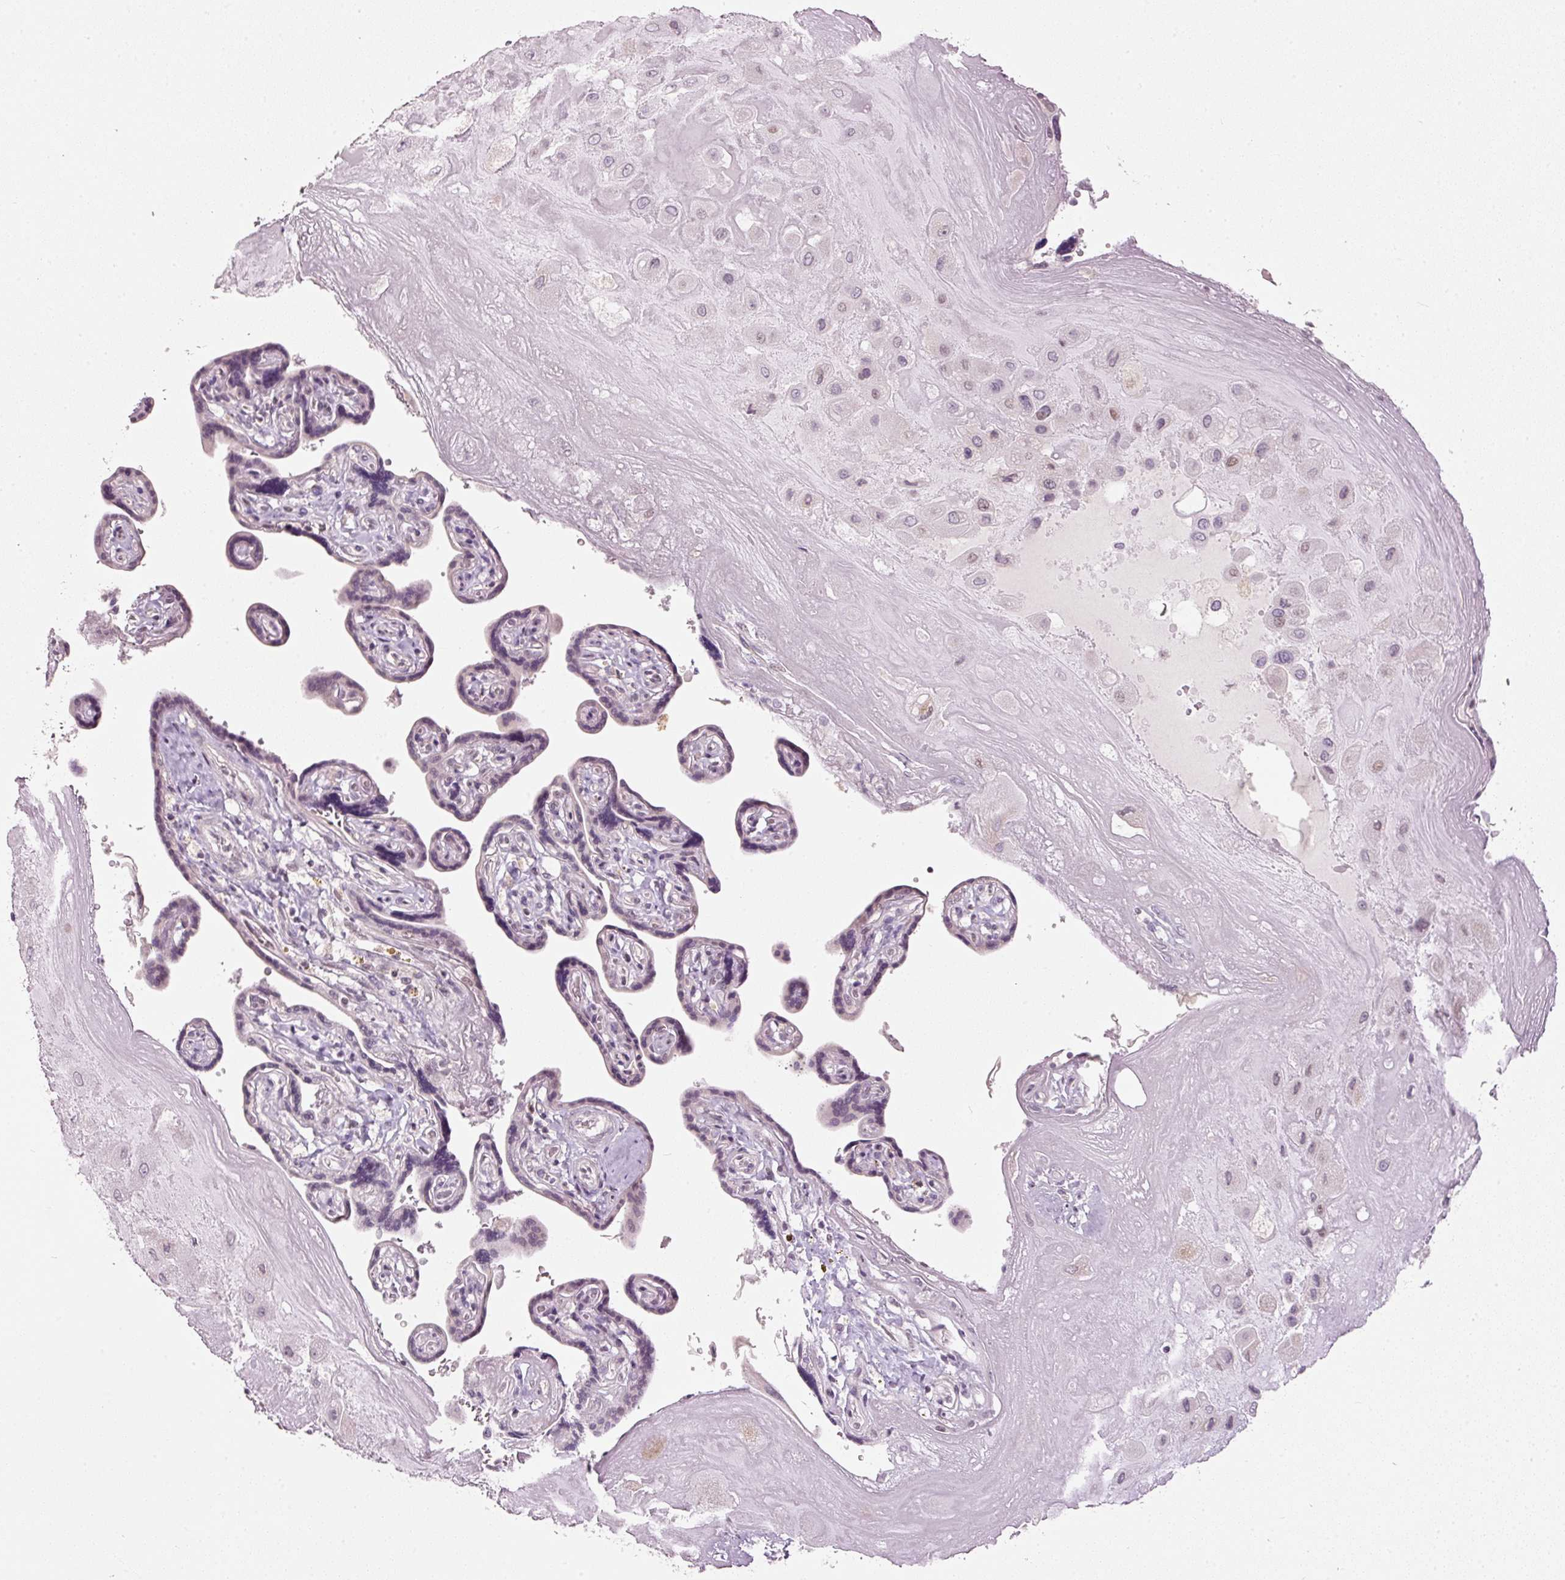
{"staining": {"intensity": "weak", "quantity": "25%-75%", "location": "nuclear"}, "tissue": "placenta", "cell_type": "Decidual cells", "image_type": "normal", "snomed": [{"axis": "morphology", "description": "Normal tissue, NOS"}, {"axis": "topography", "description": "Placenta"}], "caption": "Immunohistochemistry image of unremarkable placenta stained for a protein (brown), which reveals low levels of weak nuclear staining in approximately 25%-75% of decidual cells.", "gene": "NRDE2", "patient": {"sex": "female", "age": 32}}